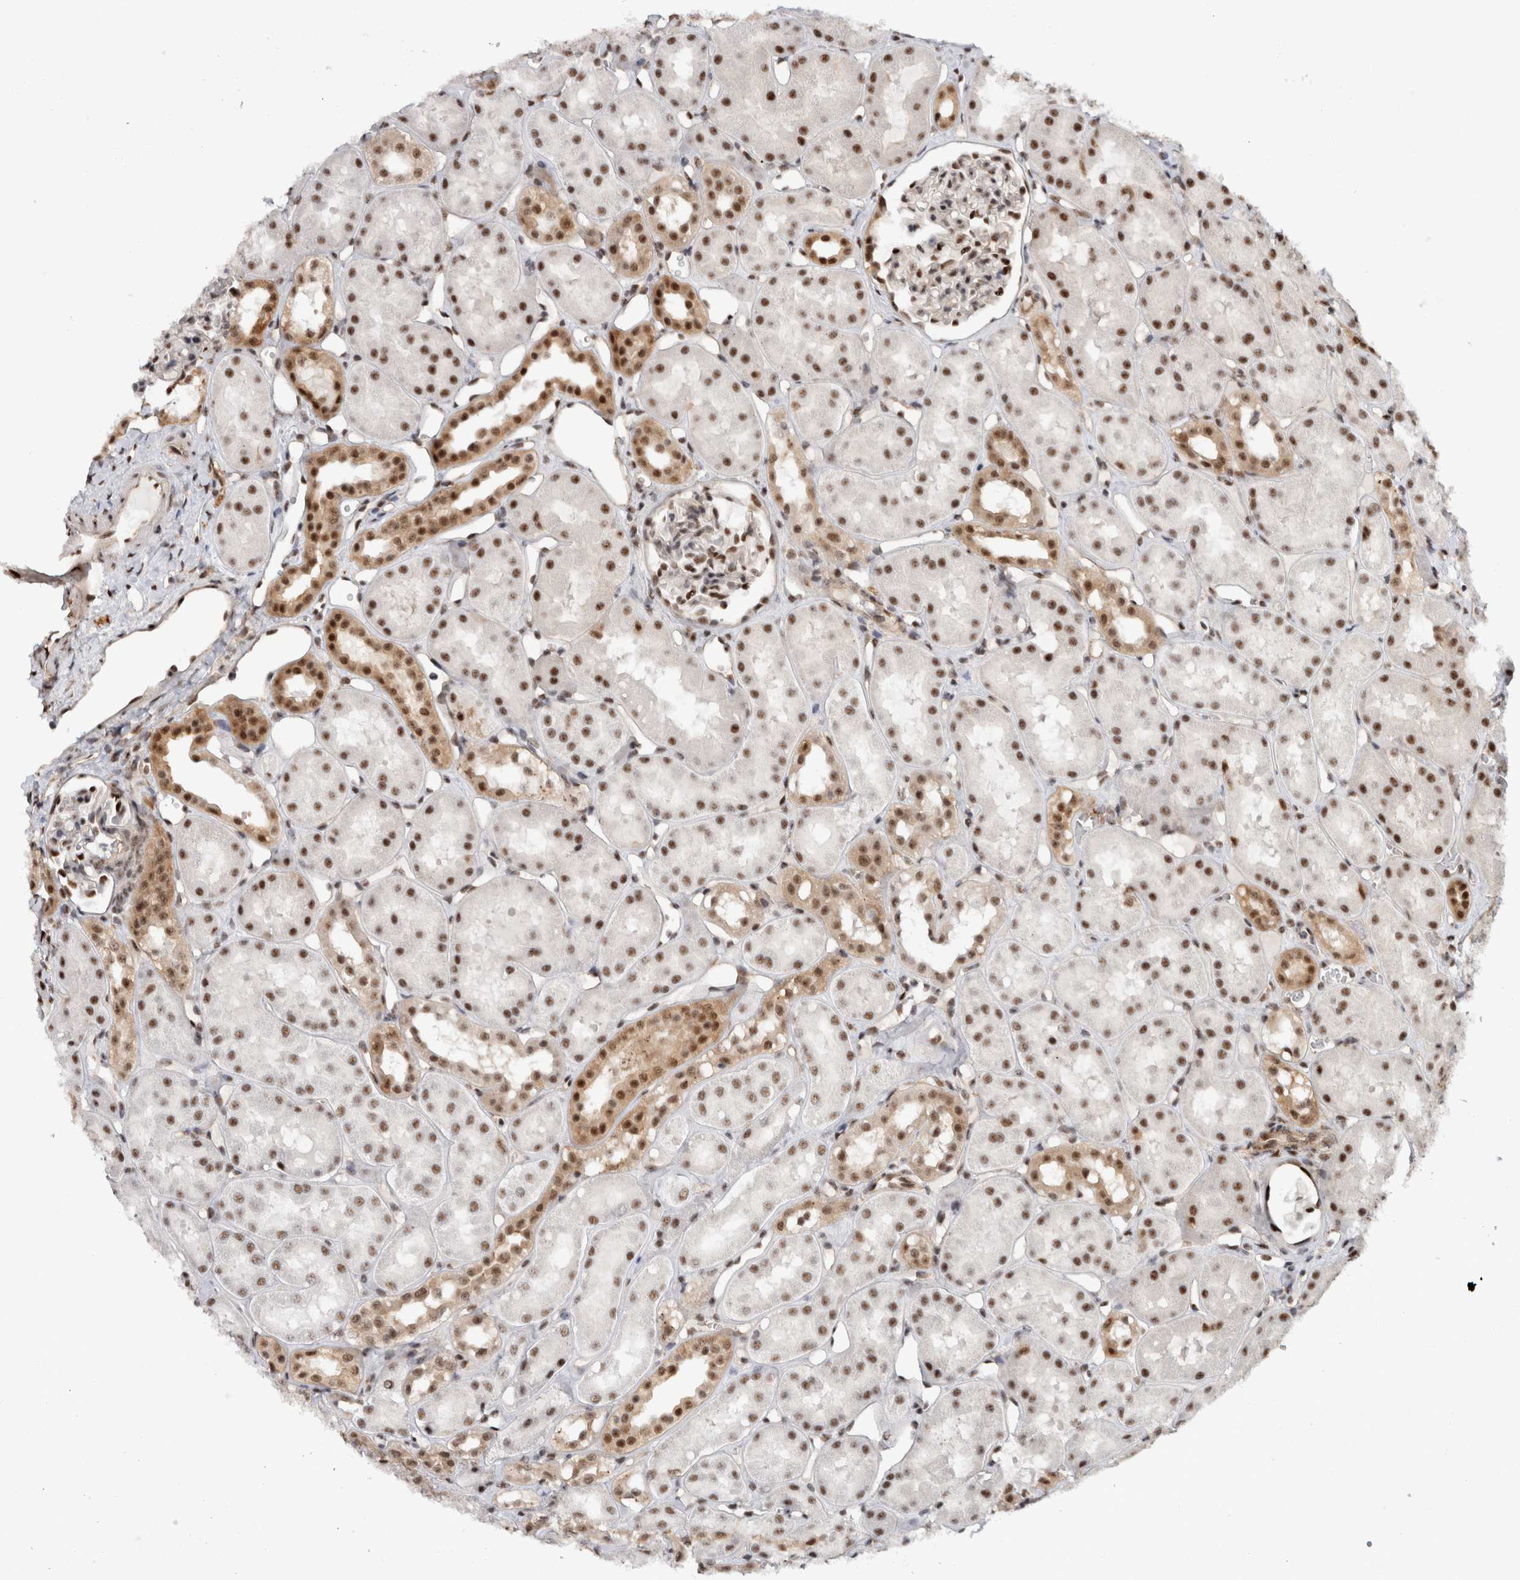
{"staining": {"intensity": "moderate", "quantity": "25%-75%", "location": "nuclear"}, "tissue": "kidney", "cell_type": "Cells in glomeruli", "image_type": "normal", "snomed": [{"axis": "morphology", "description": "Normal tissue, NOS"}, {"axis": "topography", "description": "Kidney"}], "caption": "Immunohistochemical staining of benign human kidney displays 25%-75% levels of moderate nuclear protein expression in about 25%-75% of cells in glomeruli. Nuclei are stained in blue.", "gene": "MKNK1", "patient": {"sex": "male", "age": 16}}